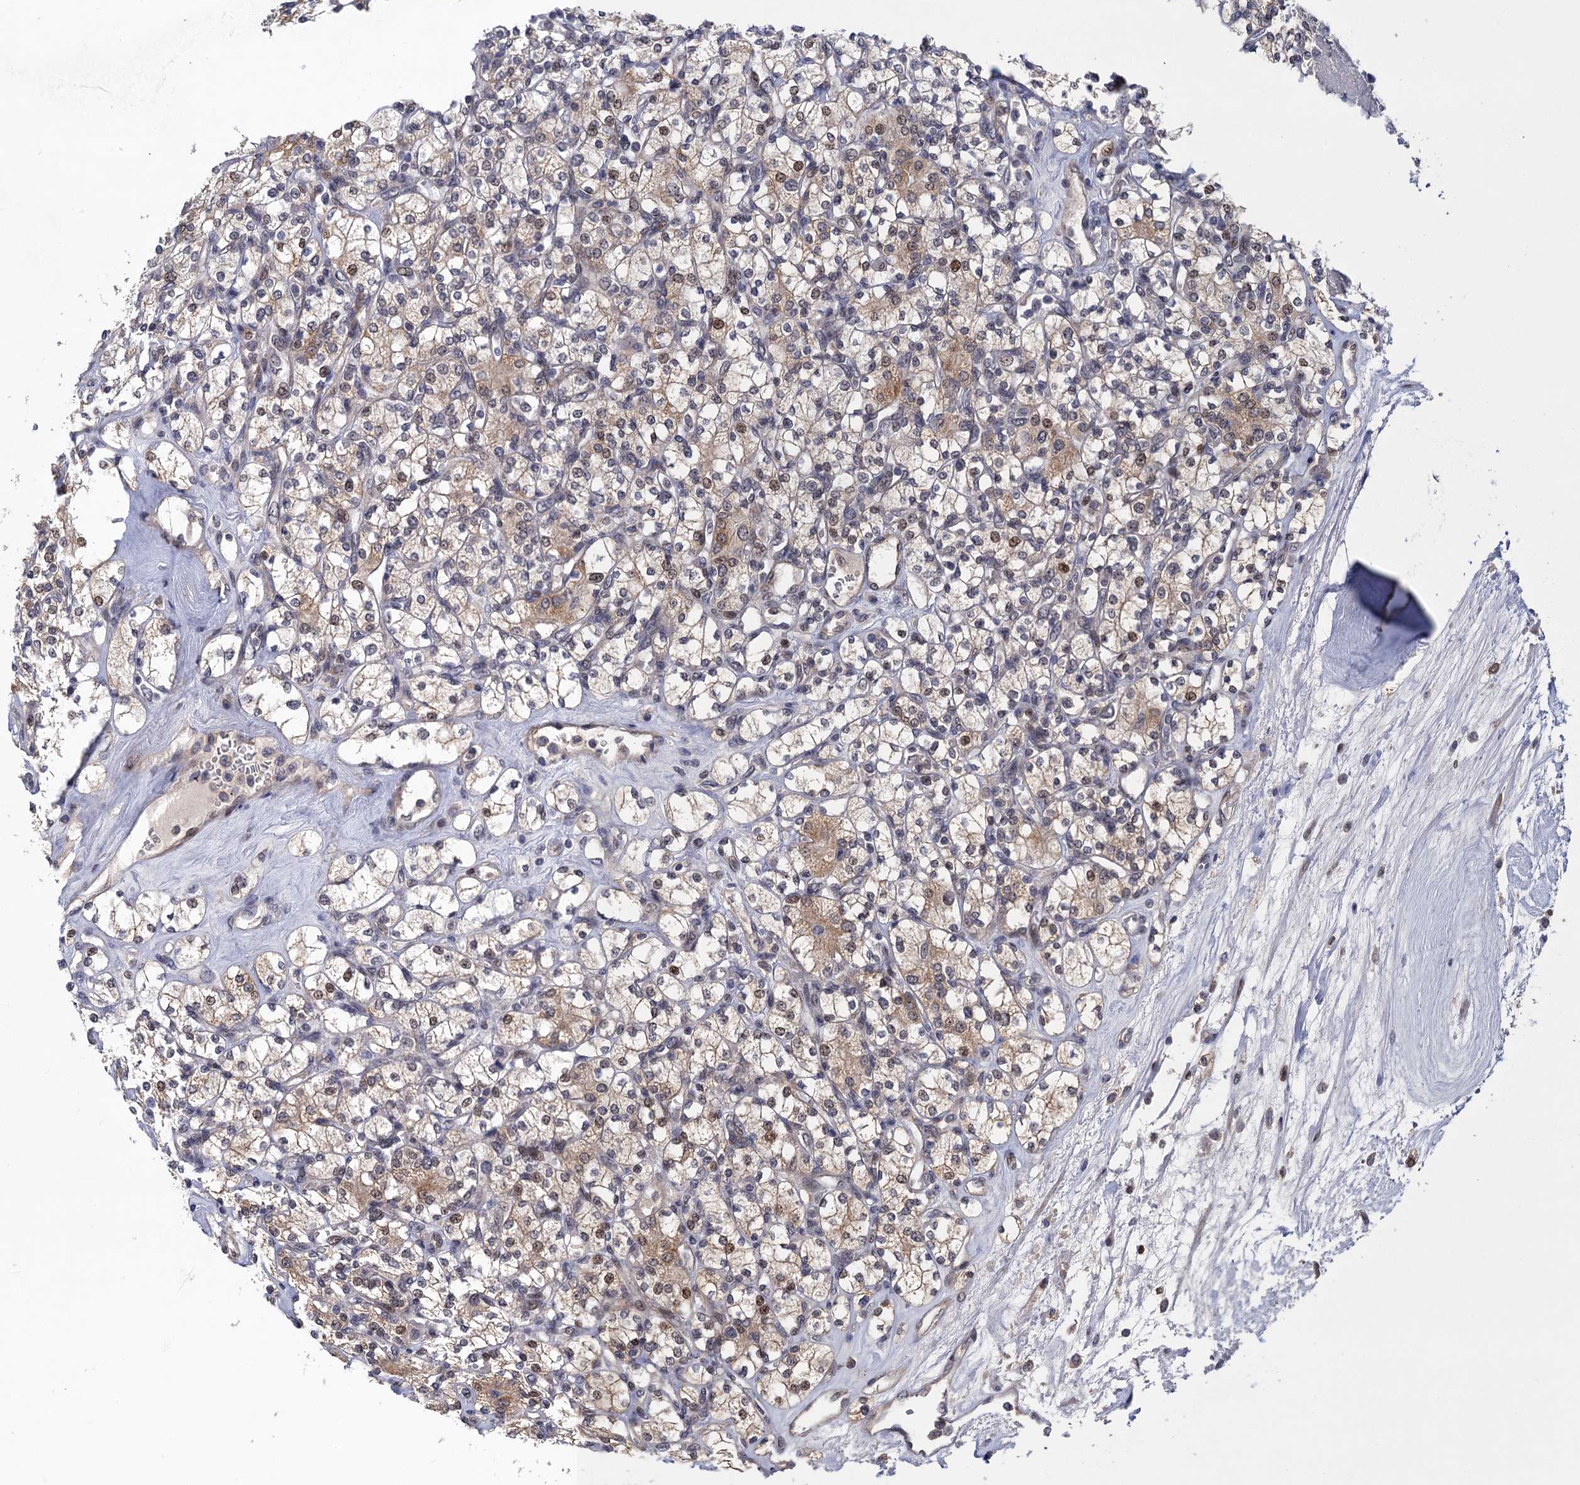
{"staining": {"intensity": "moderate", "quantity": "<25%", "location": "cytoplasmic/membranous,nuclear"}, "tissue": "renal cancer", "cell_type": "Tumor cells", "image_type": "cancer", "snomed": [{"axis": "morphology", "description": "Adenocarcinoma, NOS"}, {"axis": "topography", "description": "Kidney"}], "caption": "This is an image of IHC staining of renal cancer (adenocarcinoma), which shows moderate positivity in the cytoplasmic/membranous and nuclear of tumor cells.", "gene": "ZAR1L", "patient": {"sex": "male", "age": 77}}